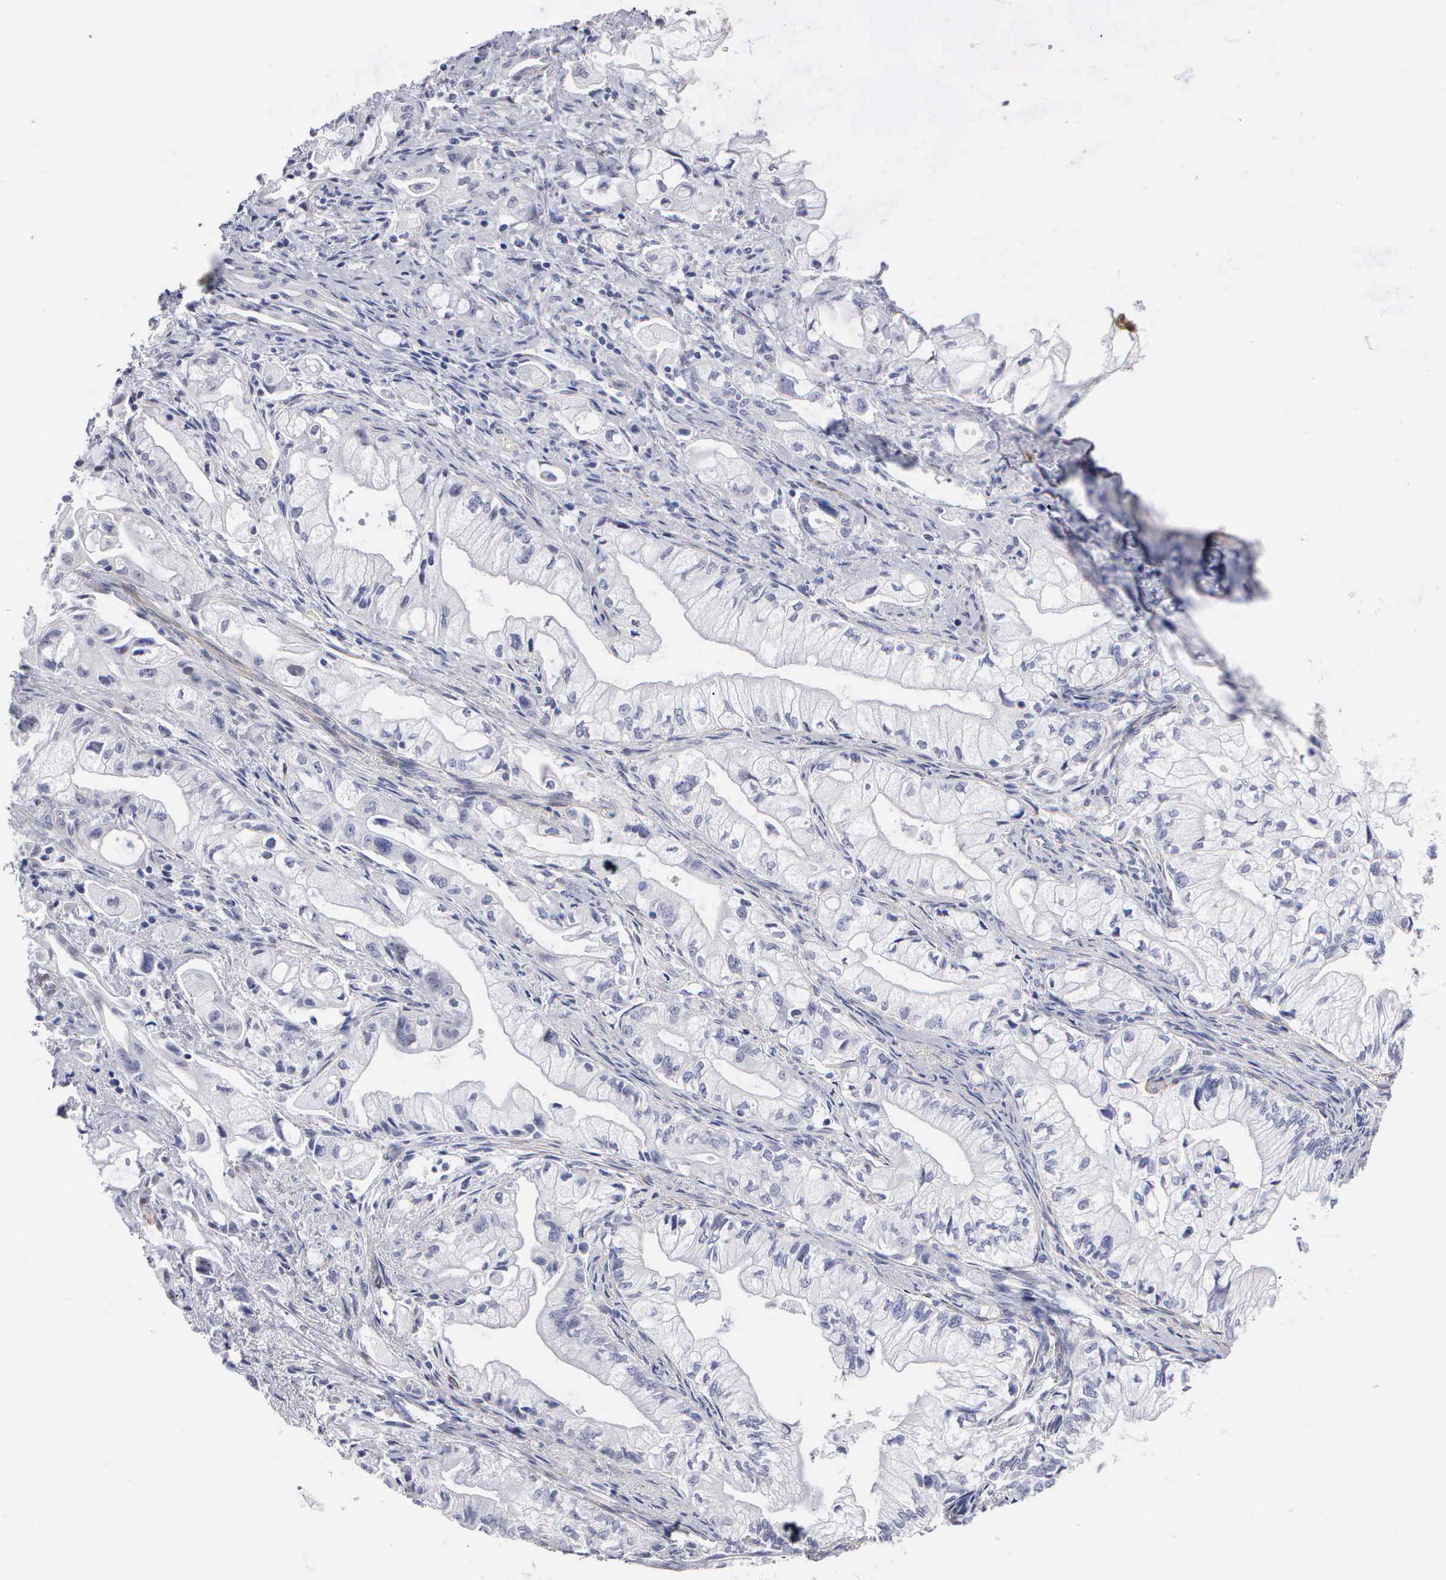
{"staining": {"intensity": "negative", "quantity": "none", "location": "none"}, "tissue": "pancreatic cancer", "cell_type": "Tumor cells", "image_type": "cancer", "snomed": [{"axis": "morphology", "description": "Adenocarcinoma, NOS"}, {"axis": "topography", "description": "Pancreas"}], "caption": "DAB (3,3'-diaminobenzidine) immunohistochemical staining of pancreatic cancer (adenocarcinoma) demonstrates no significant positivity in tumor cells.", "gene": "ELFN2", "patient": {"sex": "male", "age": 79}}